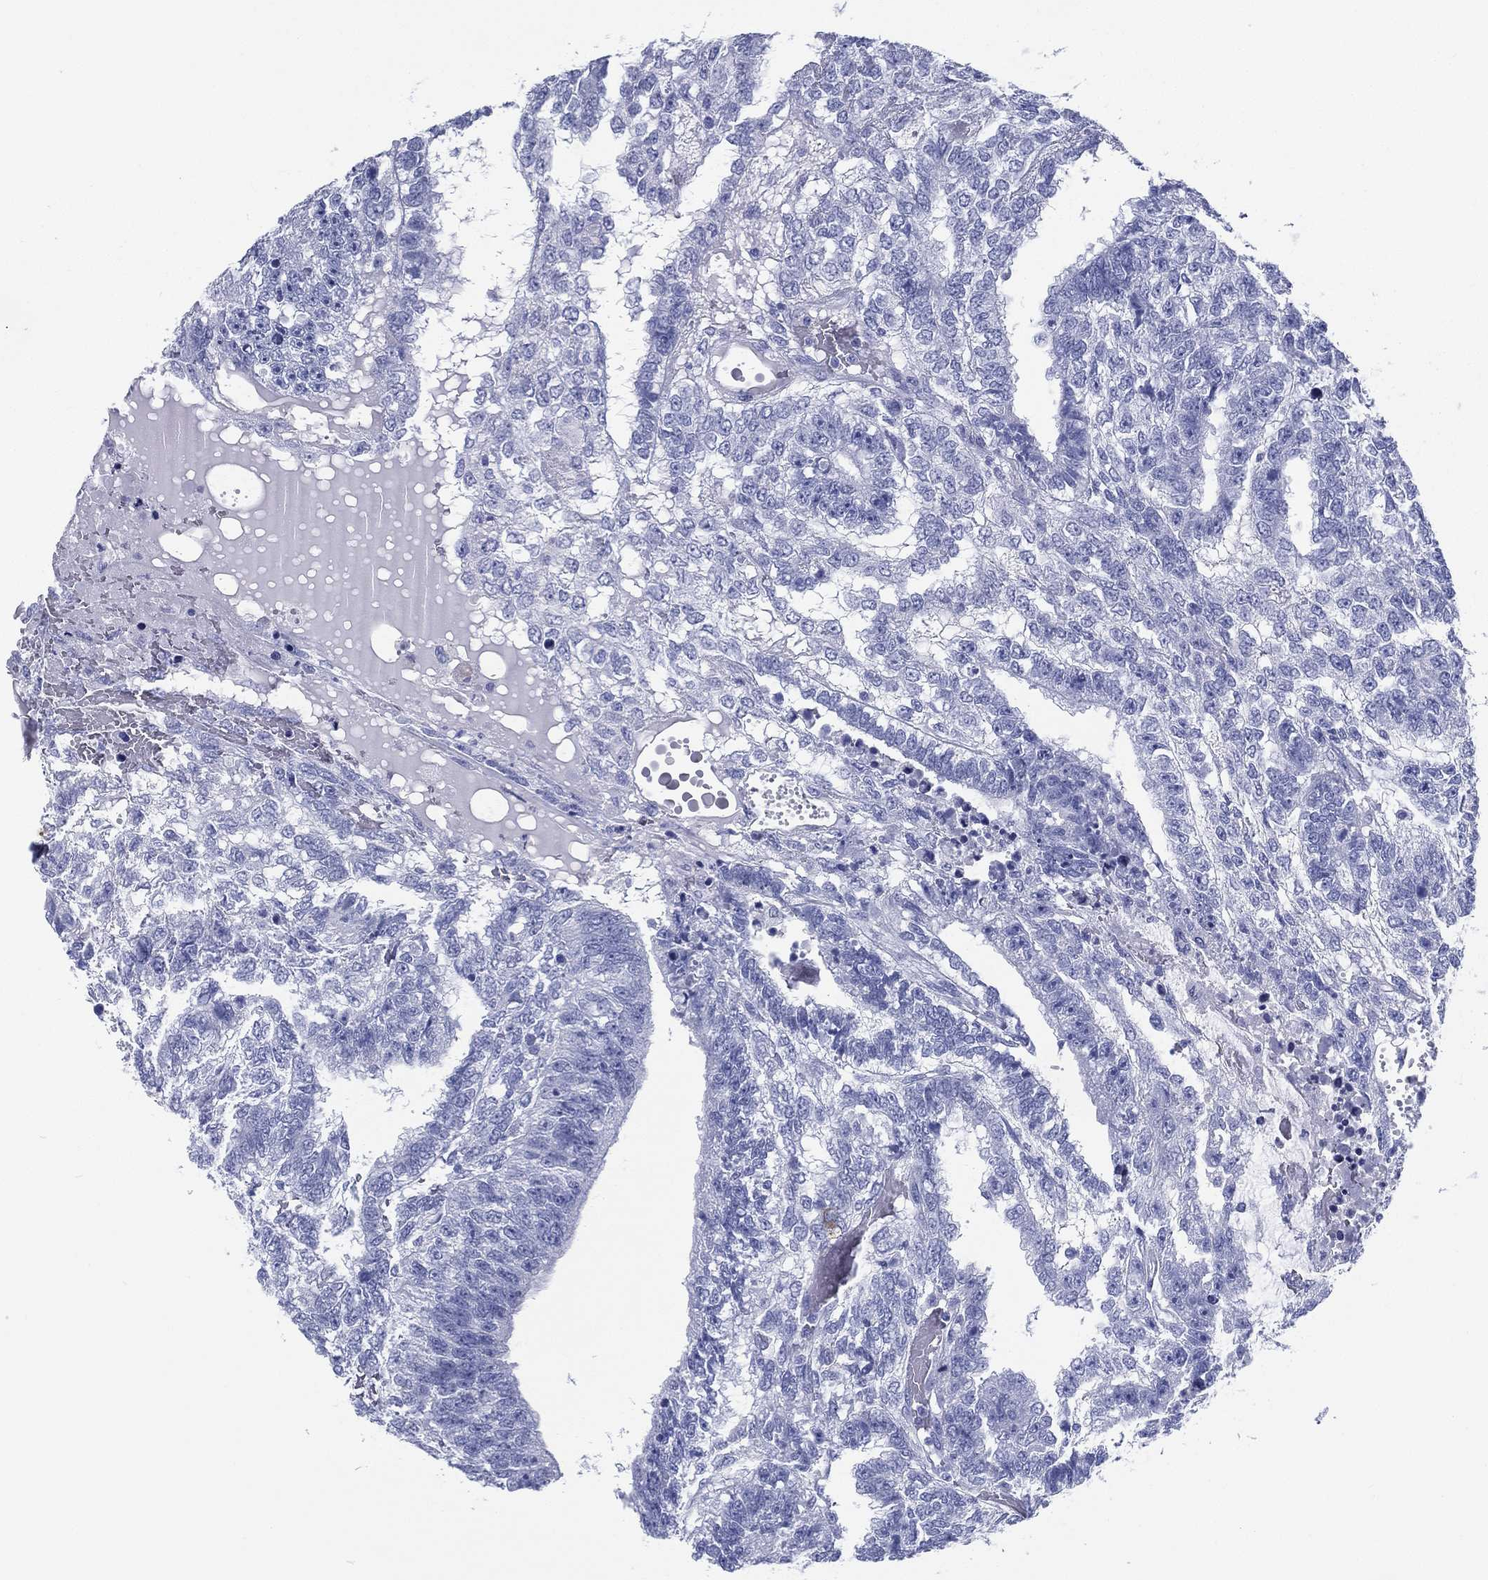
{"staining": {"intensity": "negative", "quantity": "none", "location": "none"}, "tissue": "testis cancer", "cell_type": "Tumor cells", "image_type": "cancer", "snomed": [{"axis": "morphology", "description": "Seminoma, NOS"}, {"axis": "morphology", "description": "Carcinoma, Embryonal, NOS"}, {"axis": "topography", "description": "Testis"}], "caption": "Tumor cells show no significant protein positivity in embryonal carcinoma (testis). The staining is performed using DAB brown chromogen with nuclei counter-stained in using hematoxylin.", "gene": "RSPH4A", "patient": {"sex": "male", "age": 41}}